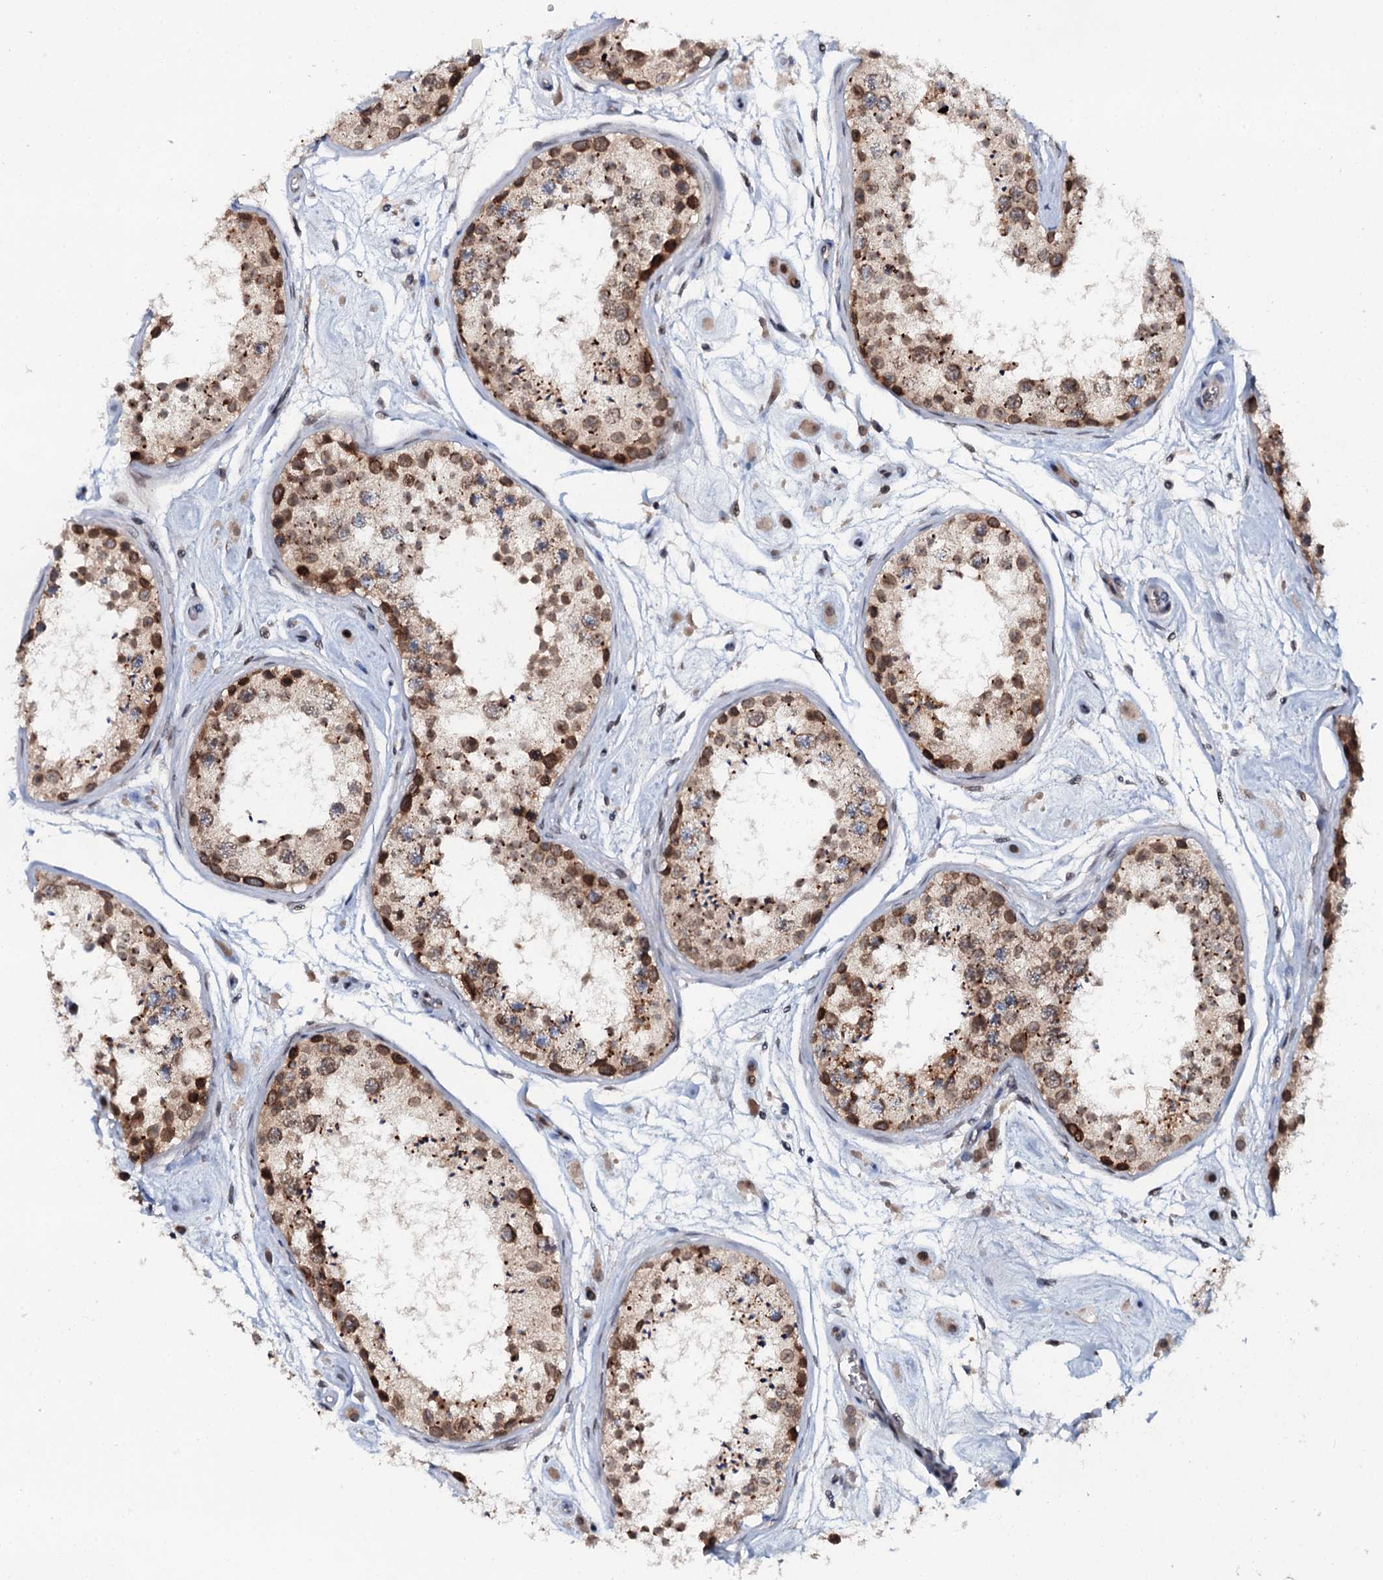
{"staining": {"intensity": "moderate", "quantity": ">75%", "location": "cytoplasmic/membranous"}, "tissue": "testis", "cell_type": "Cells in seminiferous ducts", "image_type": "normal", "snomed": [{"axis": "morphology", "description": "Normal tissue, NOS"}, {"axis": "topography", "description": "Testis"}], "caption": "A brown stain shows moderate cytoplasmic/membranous expression of a protein in cells in seminiferous ducts of normal human testis.", "gene": "SNTA1", "patient": {"sex": "male", "age": 25}}